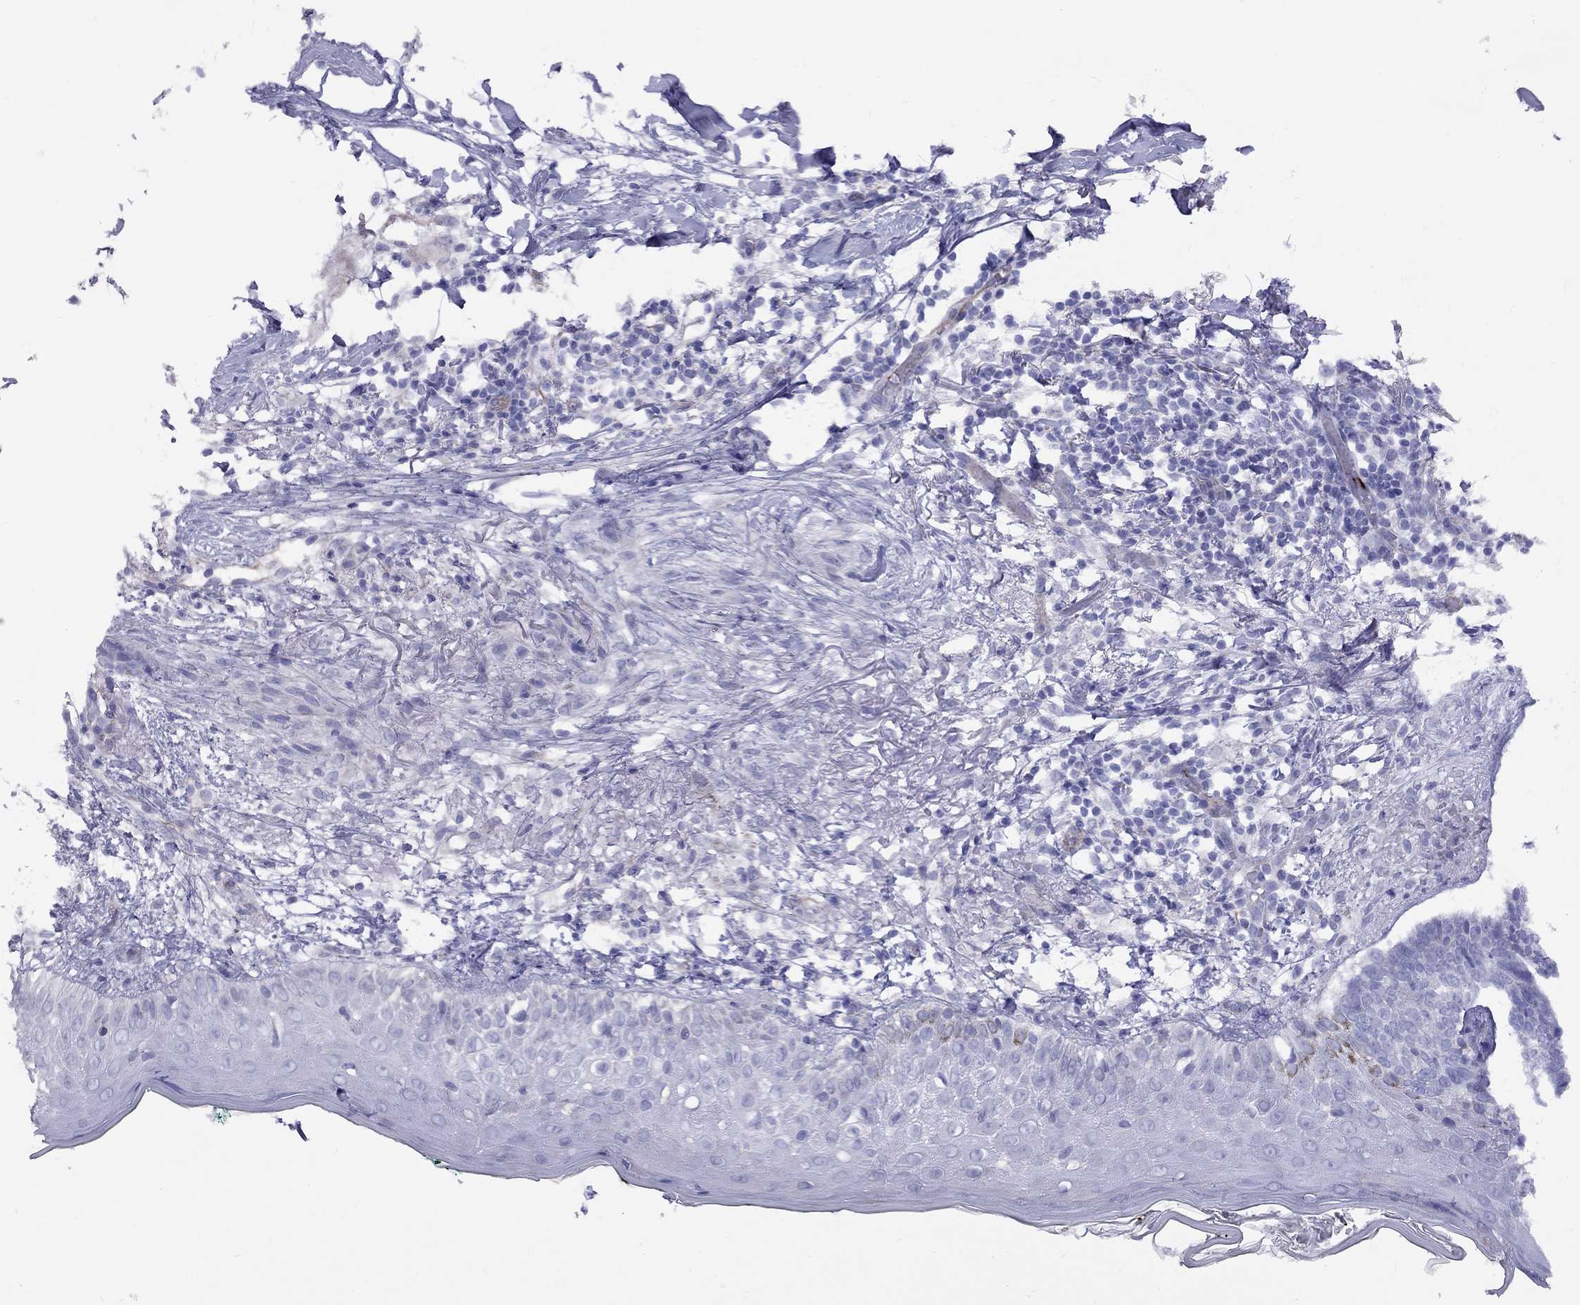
{"staining": {"intensity": "negative", "quantity": "none", "location": "none"}, "tissue": "skin cancer", "cell_type": "Tumor cells", "image_type": "cancer", "snomed": [{"axis": "morphology", "description": "Normal tissue, NOS"}, {"axis": "morphology", "description": "Basal cell carcinoma"}, {"axis": "topography", "description": "Skin"}], "caption": "High power microscopy micrograph of an immunohistochemistry (IHC) histopathology image of basal cell carcinoma (skin), revealing no significant staining in tumor cells. (Immunohistochemistry, brightfield microscopy, high magnification).", "gene": "SPINT4", "patient": {"sex": "male", "age": 84}}